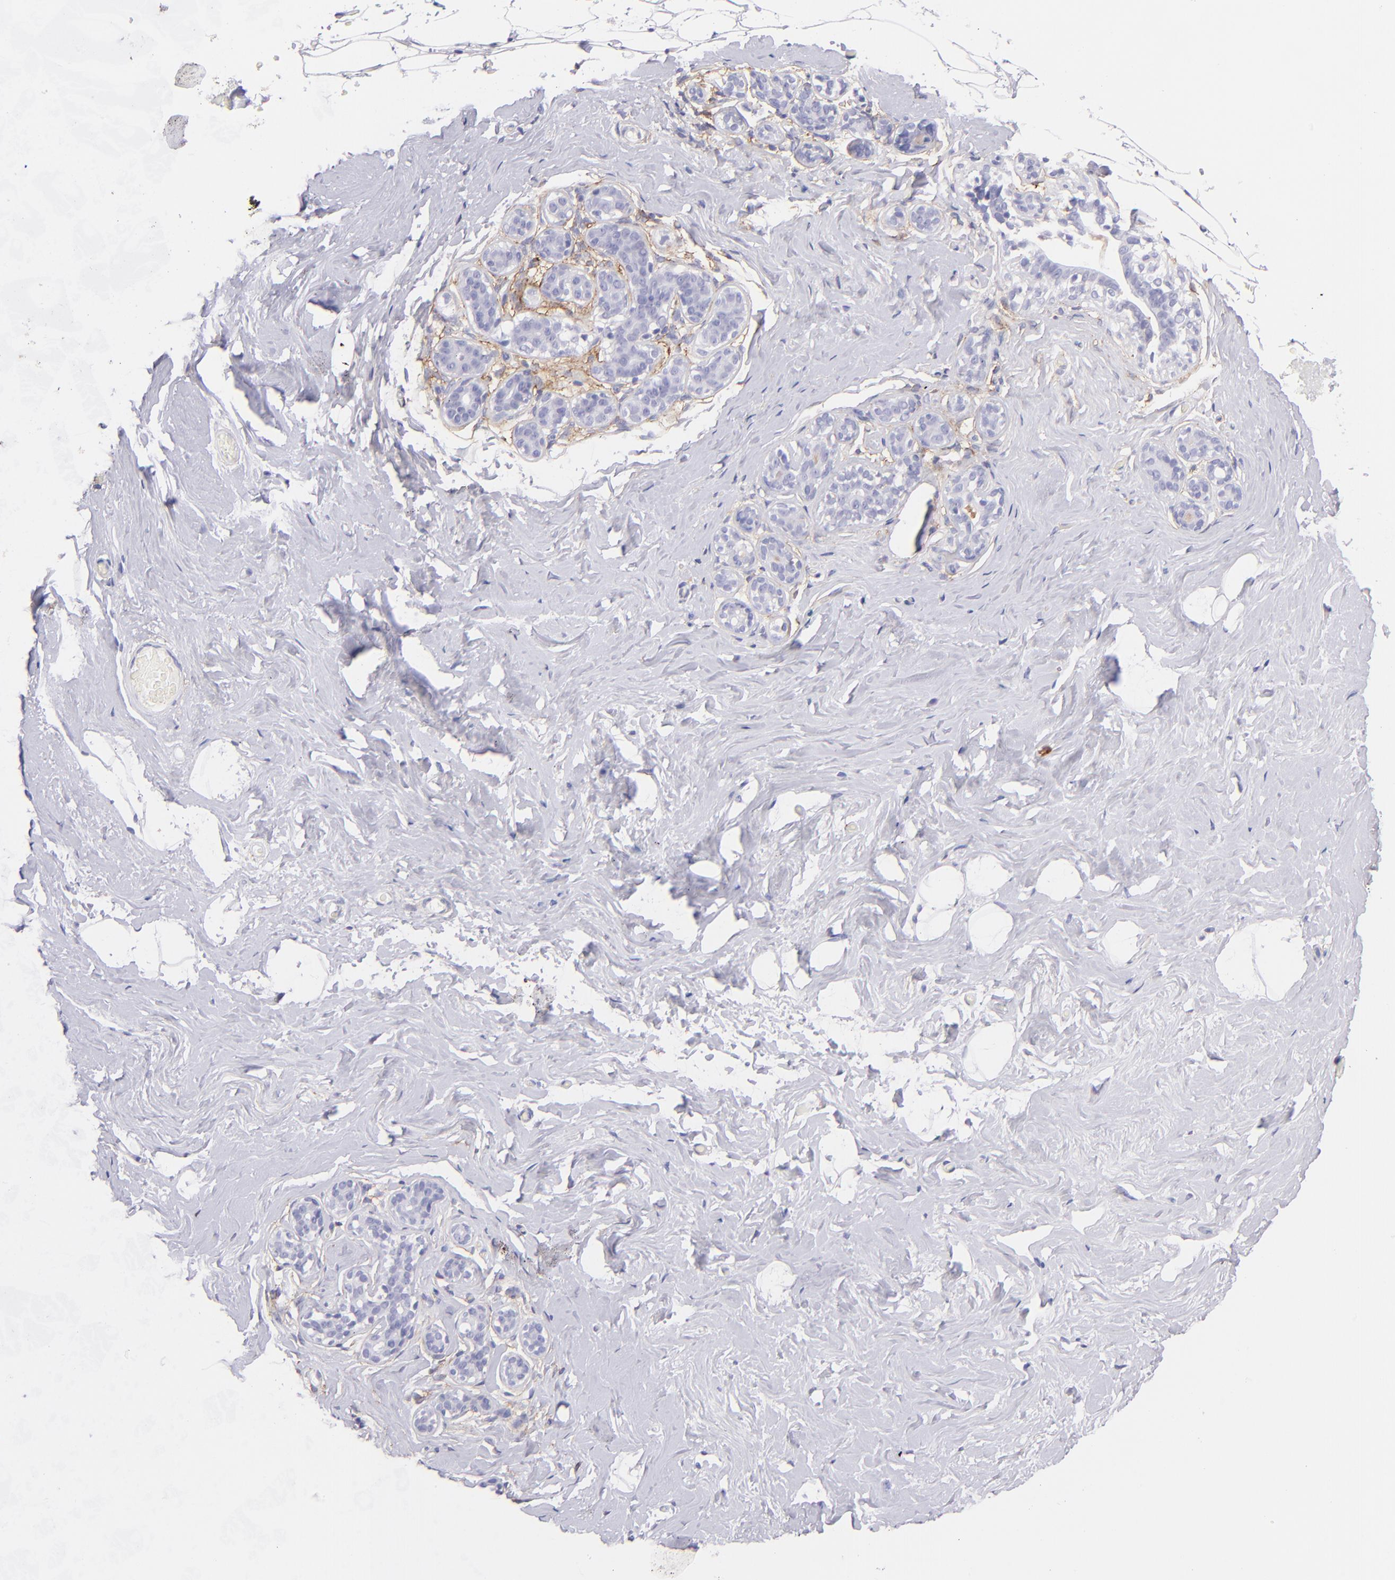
{"staining": {"intensity": "negative", "quantity": "none", "location": "none"}, "tissue": "breast", "cell_type": "Adipocytes", "image_type": "normal", "snomed": [{"axis": "morphology", "description": "Normal tissue, NOS"}, {"axis": "topography", "description": "Breast"}, {"axis": "topography", "description": "Soft tissue"}], "caption": "Protein analysis of unremarkable breast demonstrates no significant staining in adipocytes. The staining was performed using DAB to visualize the protein expression in brown, while the nuclei were stained in blue with hematoxylin (Magnification: 20x).", "gene": "CD81", "patient": {"sex": "female", "age": 75}}